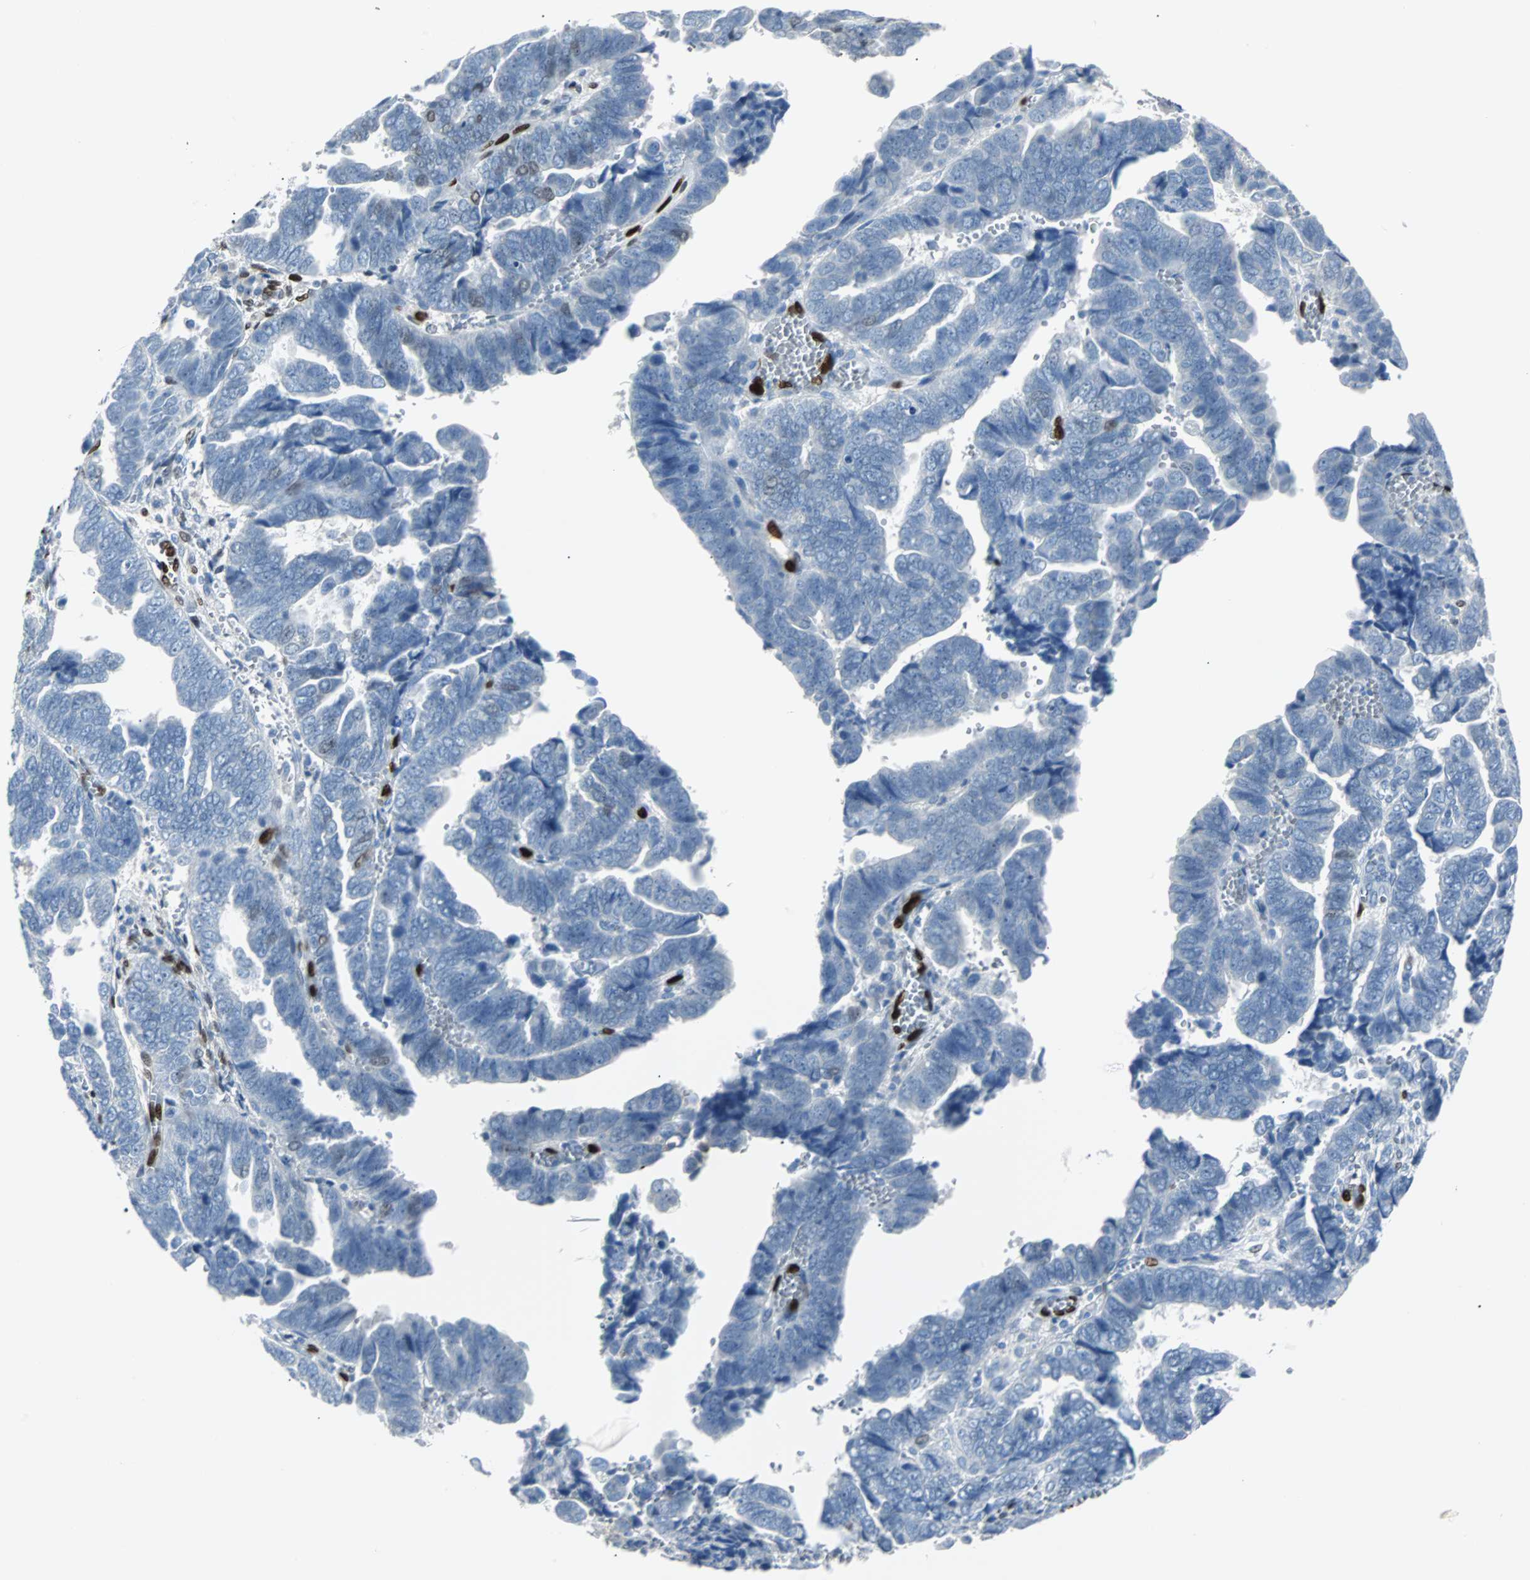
{"staining": {"intensity": "negative", "quantity": "none", "location": "none"}, "tissue": "endometrial cancer", "cell_type": "Tumor cells", "image_type": "cancer", "snomed": [{"axis": "morphology", "description": "Adenocarcinoma, NOS"}, {"axis": "topography", "description": "Endometrium"}], "caption": "DAB immunohistochemical staining of human endometrial cancer (adenocarcinoma) shows no significant staining in tumor cells.", "gene": "IL33", "patient": {"sex": "female", "age": 75}}